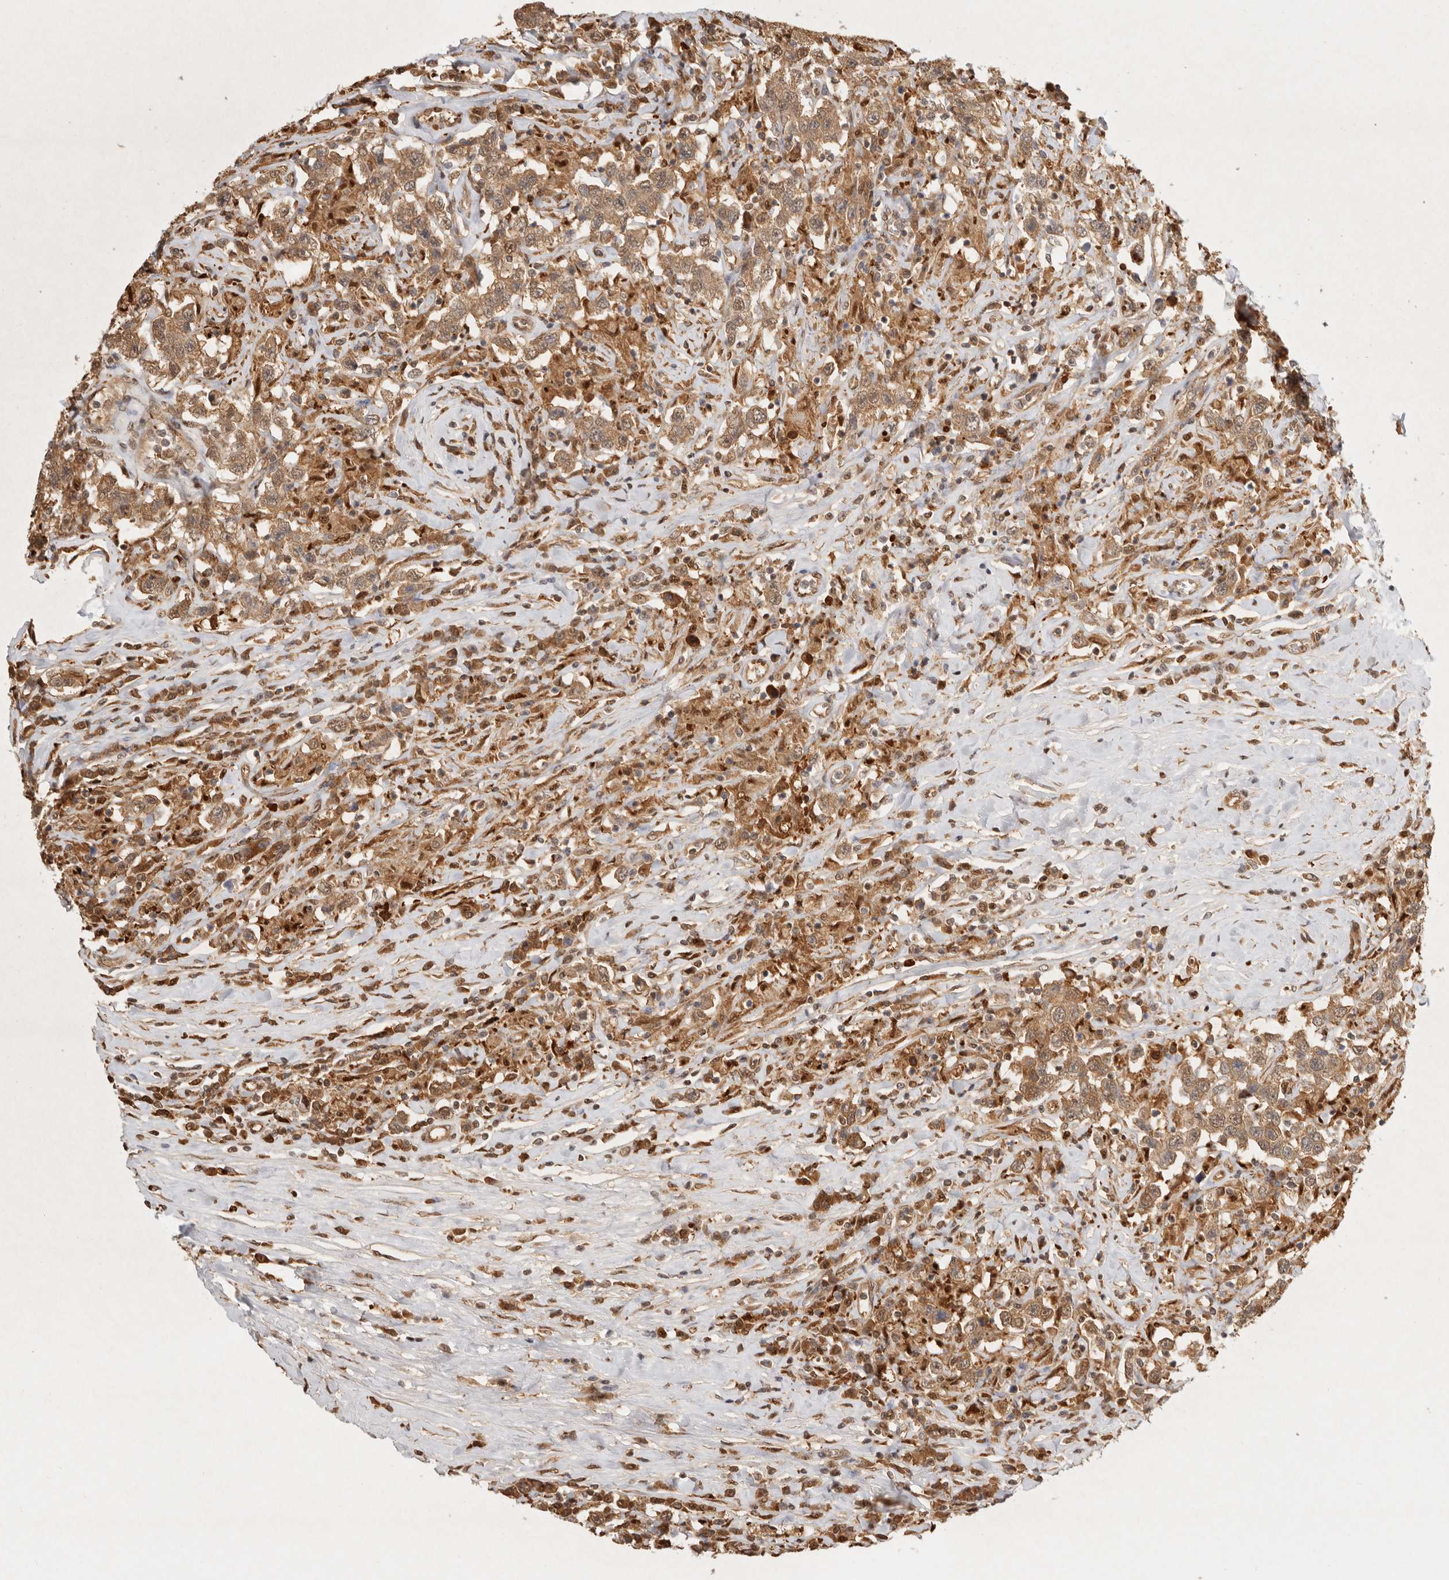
{"staining": {"intensity": "moderate", "quantity": ">75%", "location": "cytoplasmic/membranous,nuclear"}, "tissue": "testis cancer", "cell_type": "Tumor cells", "image_type": "cancer", "snomed": [{"axis": "morphology", "description": "Seminoma, NOS"}, {"axis": "topography", "description": "Testis"}], "caption": "Immunohistochemical staining of human testis seminoma displays moderate cytoplasmic/membranous and nuclear protein staining in about >75% of tumor cells.", "gene": "PSMA5", "patient": {"sex": "male", "age": 41}}